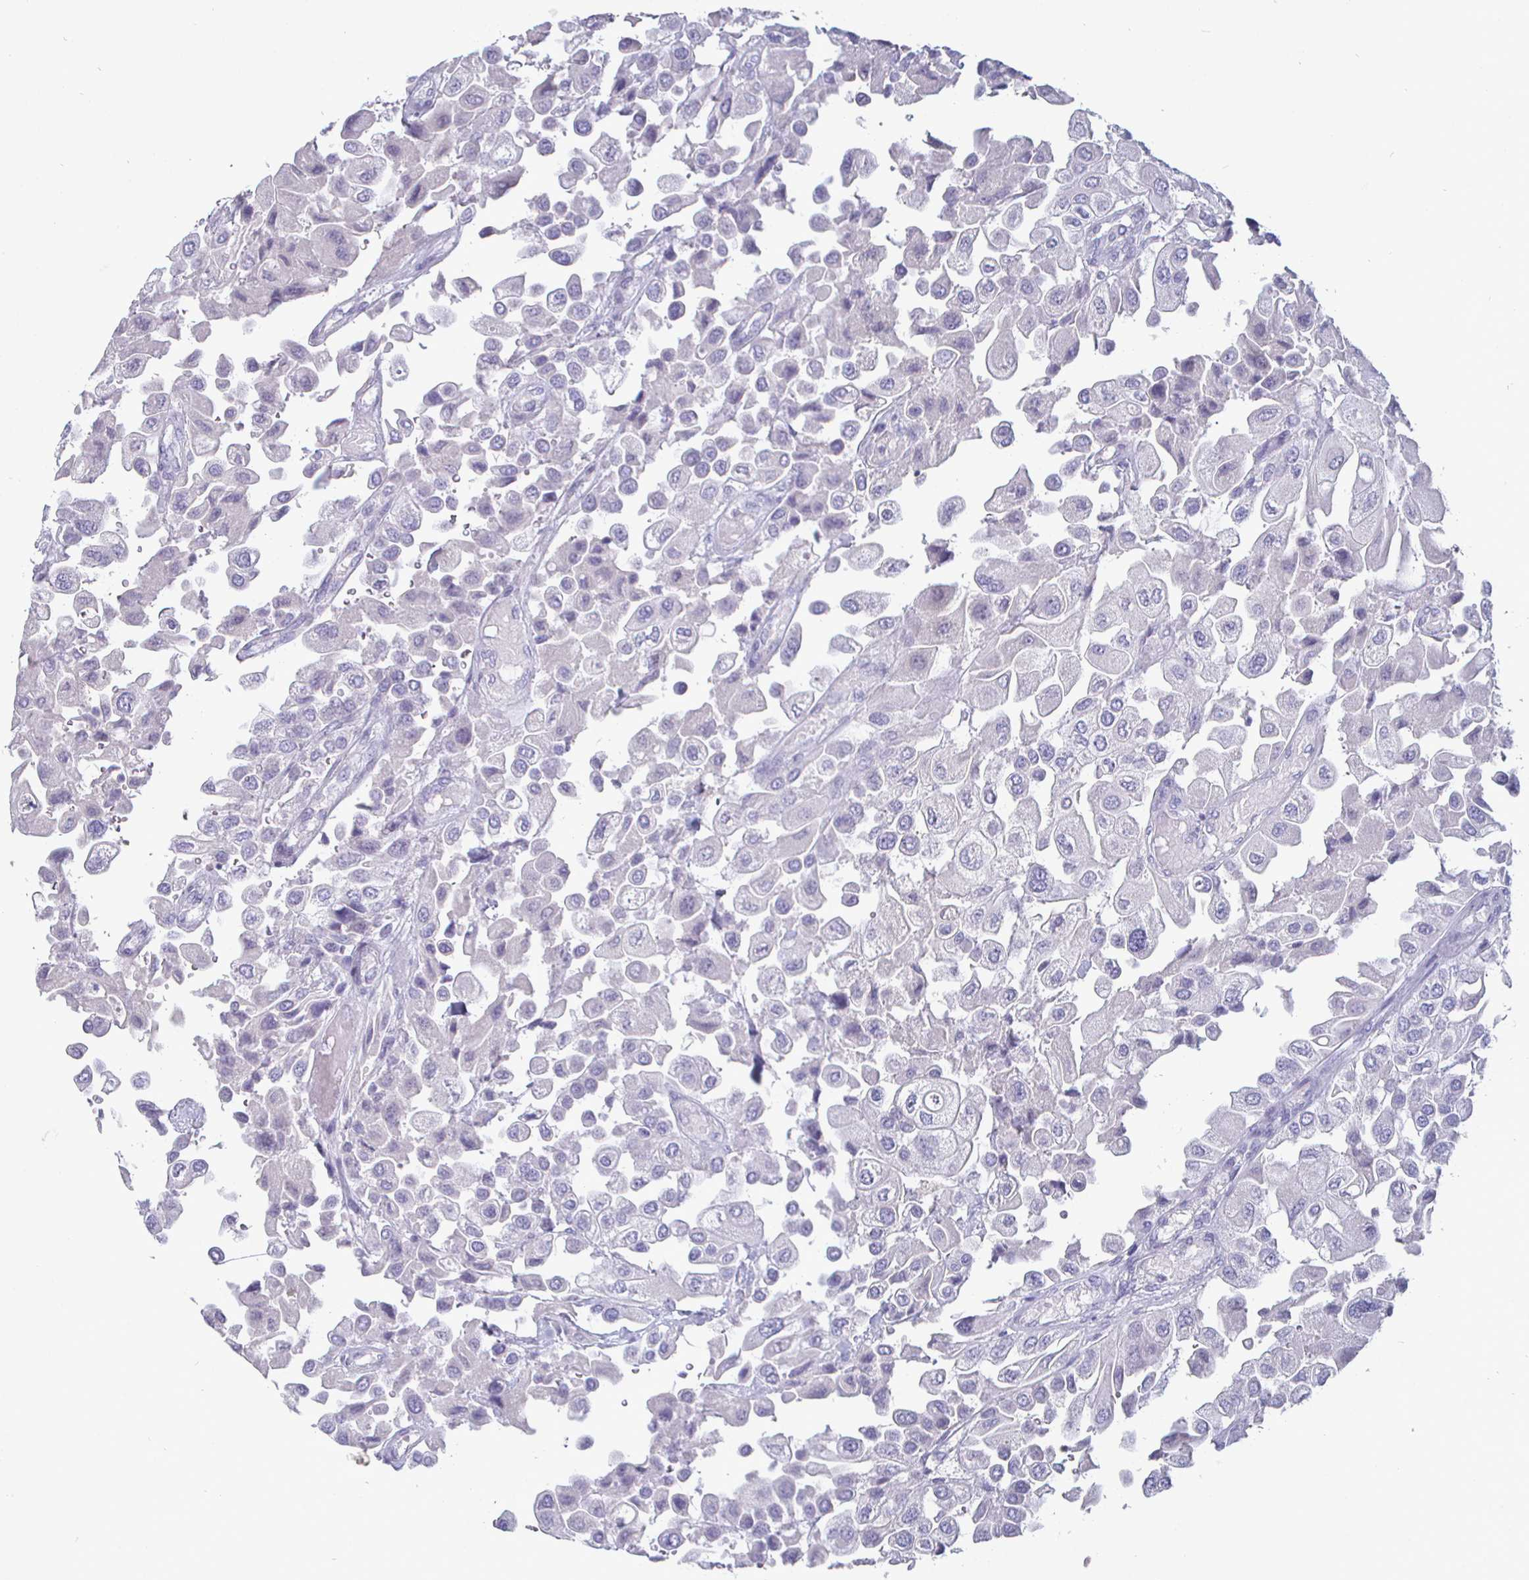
{"staining": {"intensity": "negative", "quantity": "none", "location": "none"}, "tissue": "urothelial cancer", "cell_type": "Tumor cells", "image_type": "cancer", "snomed": [{"axis": "morphology", "description": "Urothelial carcinoma, High grade"}, {"axis": "topography", "description": "Urinary bladder"}], "caption": "Tumor cells show no significant staining in urothelial cancer.", "gene": "ENPP1", "patient": {"sex": "female", "age": 64}}